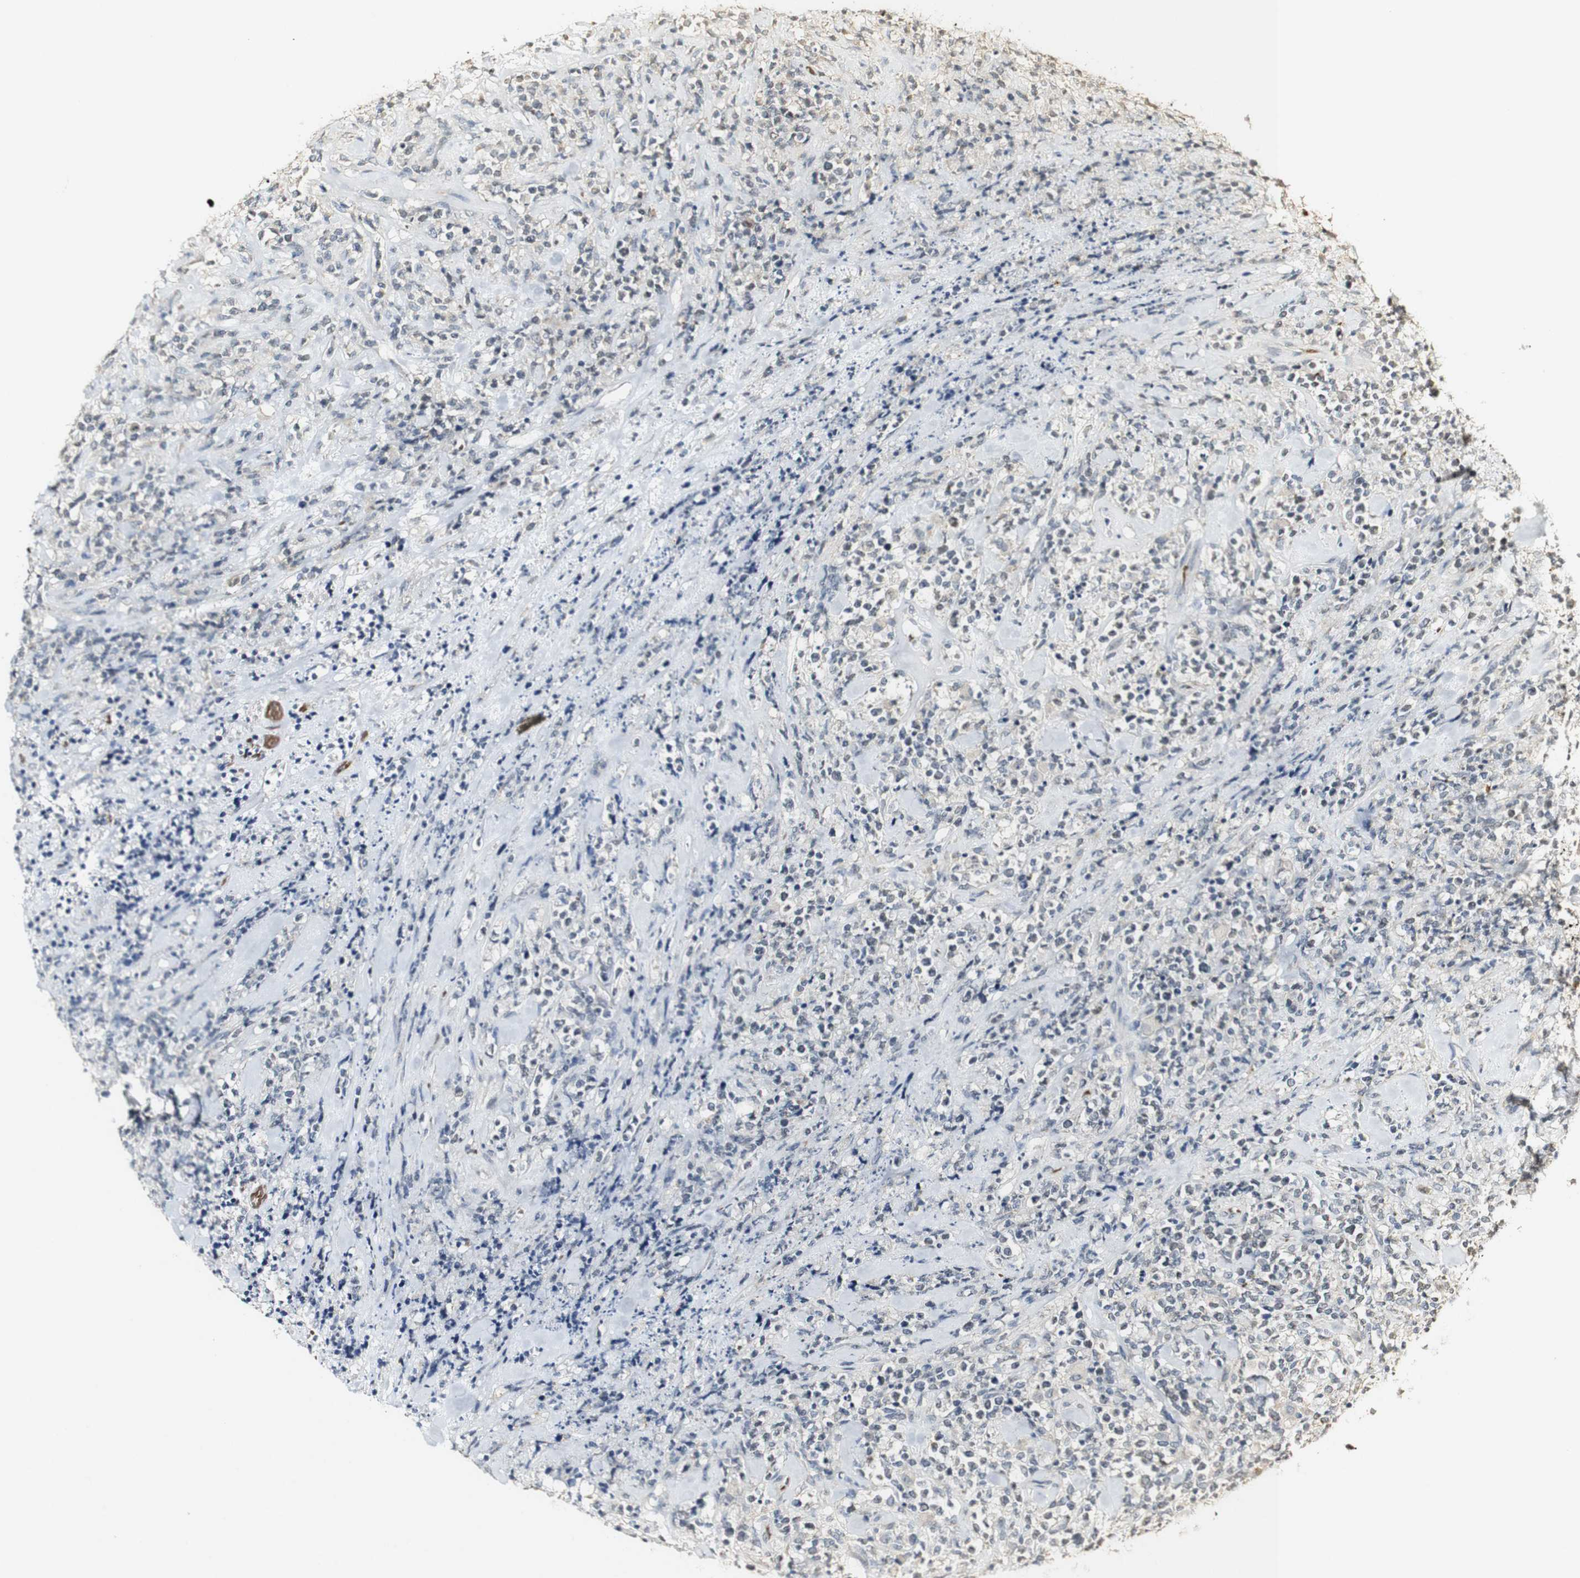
{"staining": {"intensity": "negative", "quantity": "none", "location": "none"}, "tissue": "lymphoma", "cell_type": "Tumor cells", "image_type": "cancer", "snomed": [{"axis": "morphology", "description": "Malignant lymphoma, non-Hodgkin's type, High grade"}, {"axis": "topography", "description": "Soft tissue"}], "caption": "This is a histopathology image of IHC staining of lymphoma, which shows no staining in tumor cells.", "gene": "SYT7", "patient": {"sex": "male", "age": 18}}